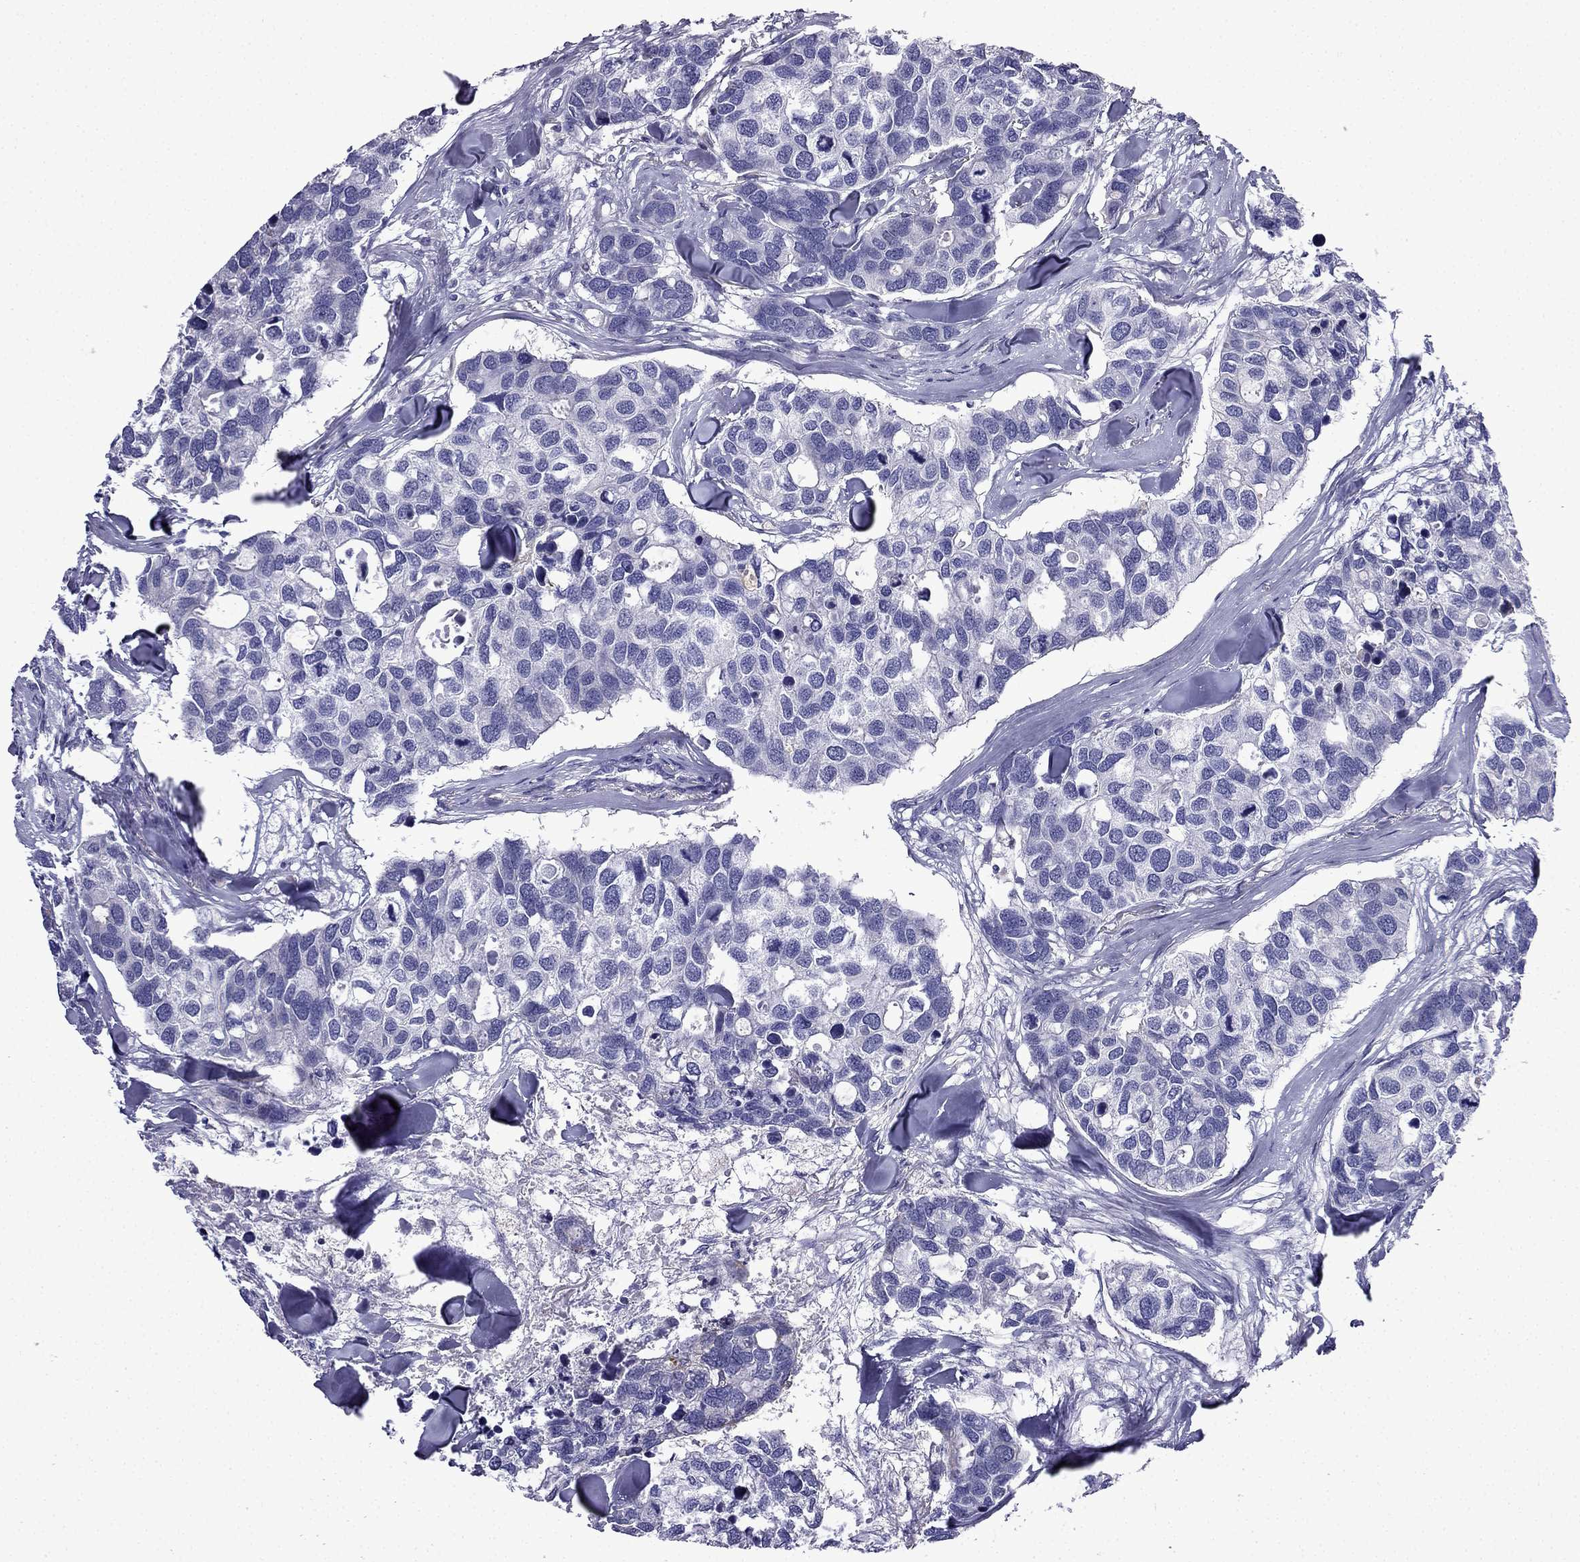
{"staining": {"intensity": "negative", "quantity": "none", "location": "none"}, "tissue": "breast cancer", "cell_type": "Tumor cells", "image_type": "cancer", "snomed": [{"axis": "morphology", "description": "Duct carcinoma"}, {"axis": "topography", "description": "Breast"}], "caption": "Micrograph shows no protein staining in tumor cells of infiltrating ductal carcinoma (breast) tissue. (DAB (3,3'-diaminobenzidine) immunohistochemistry (IHC) visualized using brightfield microscopy, high magnification).", "gene": "TSSK4", "patient": {"sex": "female", "age": 83}}